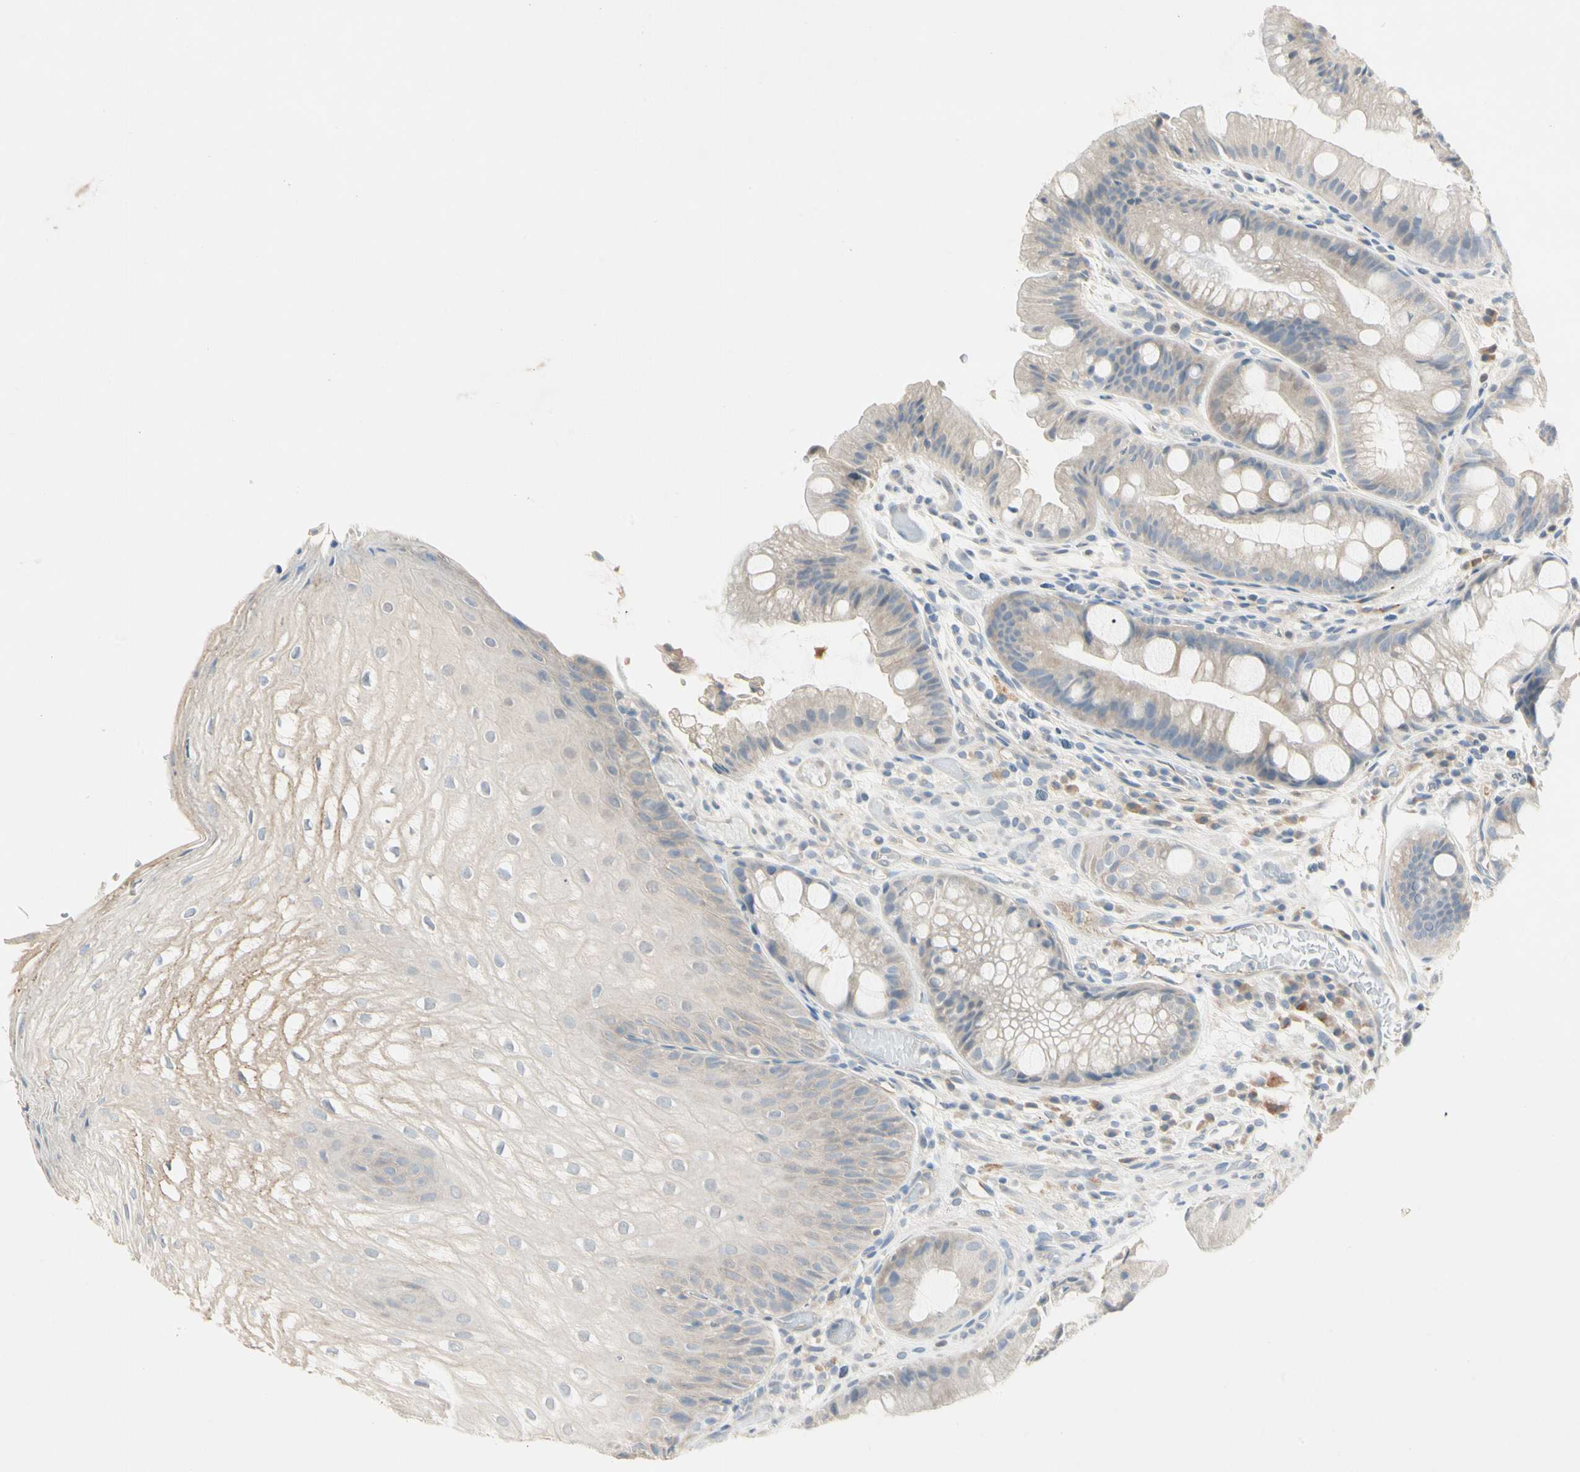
{"staining": {"intensity": "strong", "quantity": "<25%", "location": "cytoplasmic/membranous"}, "tissue": "stomach", "cell_type": "Glandular cells", "image_type": "normal", "snomed": [{"axis": "morphology", "description": "Normal tissue, NOS"}, {"axis": "topography", "description": "Stomach, upper"}], "caption": "This is an image of IHC staining of normal stomach, which shows strong staining in the cytoplasmic/membranous of glandular cells.", "gene": "PRSS21", "patient": {"sex": "male", "age": 72}}